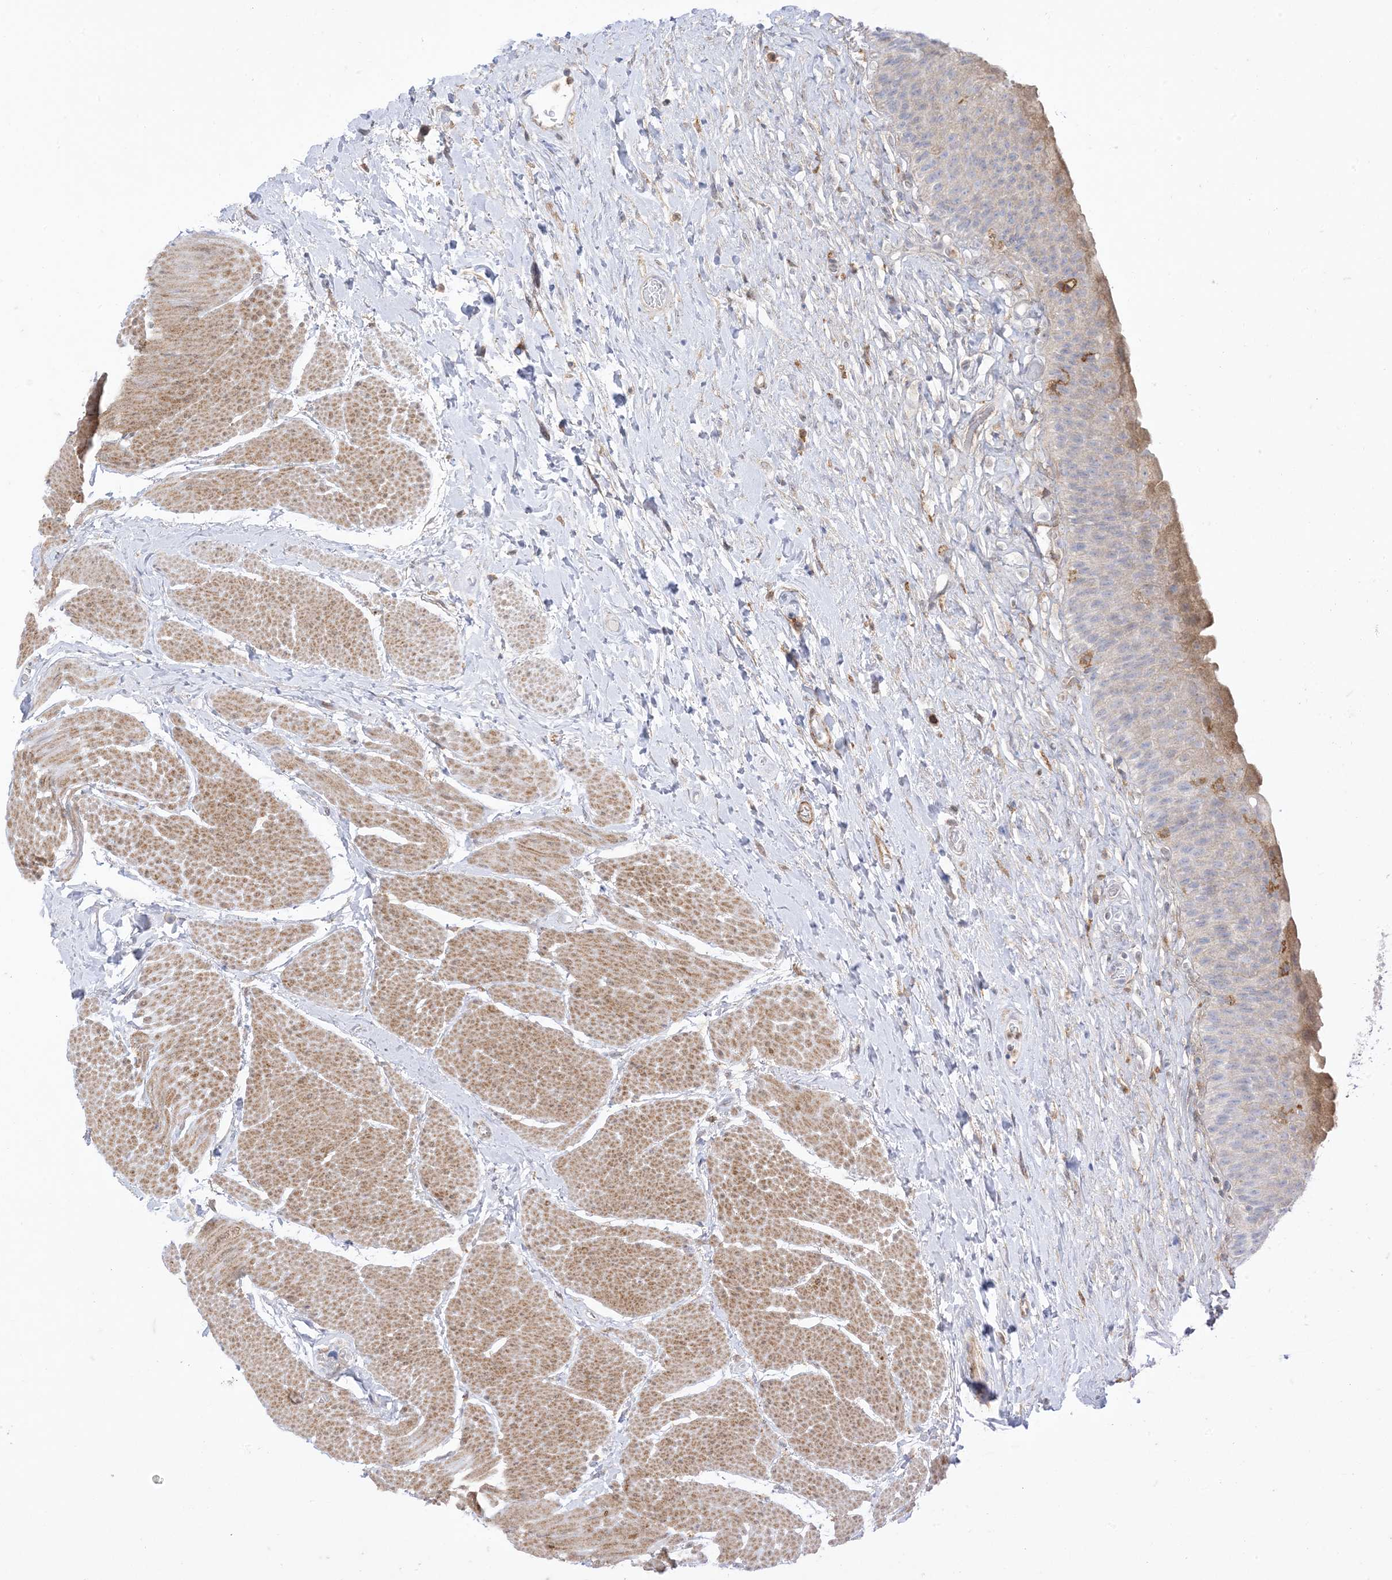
{"staining": {"intensity": "weak", "quantity": "<25%", "location": "cytoplasmic/membranous"}, "tissue": "urinary bladder", "cell_type": "Urothelial cells", "image_type": "normal", "snomed": [{"axis": "morphology", "description": "Normal tissue, NOS"}, {"axis": "topography", "description": "Urinary bladder"}], "caption": "This is an immunohistochemistry histopathology image of unremarkable human urinary bladder. There is no expression in urothelial cells.", "gene": "GSN", "patient": {"sex": "male", "age": 74}}